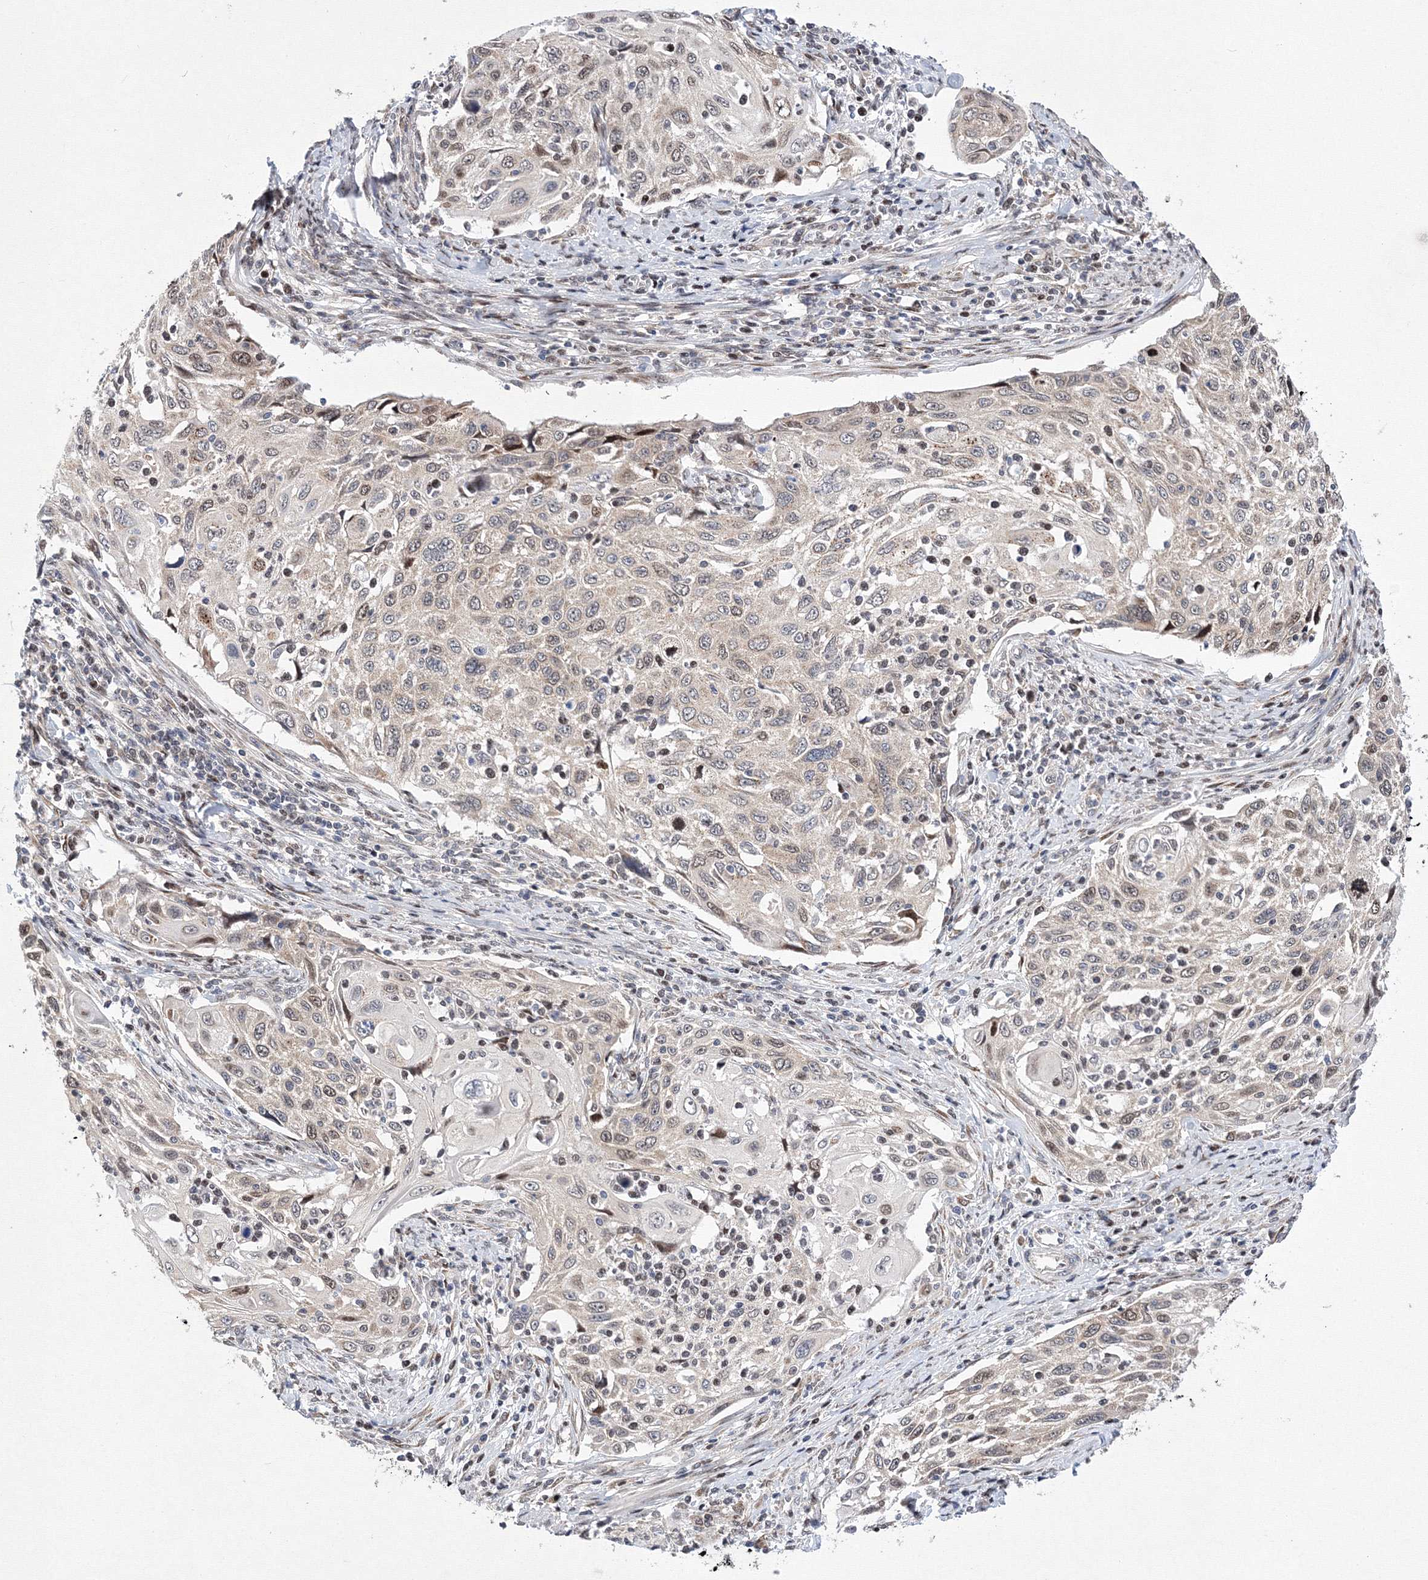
{"staining": {"intensity": "weak", "quantity": "25%-75%", "location": "nuclear"}, "tissue": "cervical cancer", "cell_type": "Tumor cells", "image_type": "cancer", "snomed": [{"axis": "morphology", "description": "Squamous cell carcinoma, NOS"}, {"axis": "topography", "description": "Cervix"}], "caption": "Cervical cancer stained with DAB (3,3'-diaminobenzidine) IHC shows low levels of weak nuclear positivity in approximately 25%-75% of tumor cells. (DAB (3,3'-diaminobenzidine) IHC, brown staining for protein, blue staining for nuclei).", "gene": "GPN1", "patient": {"sex": "female", "age": 70}}